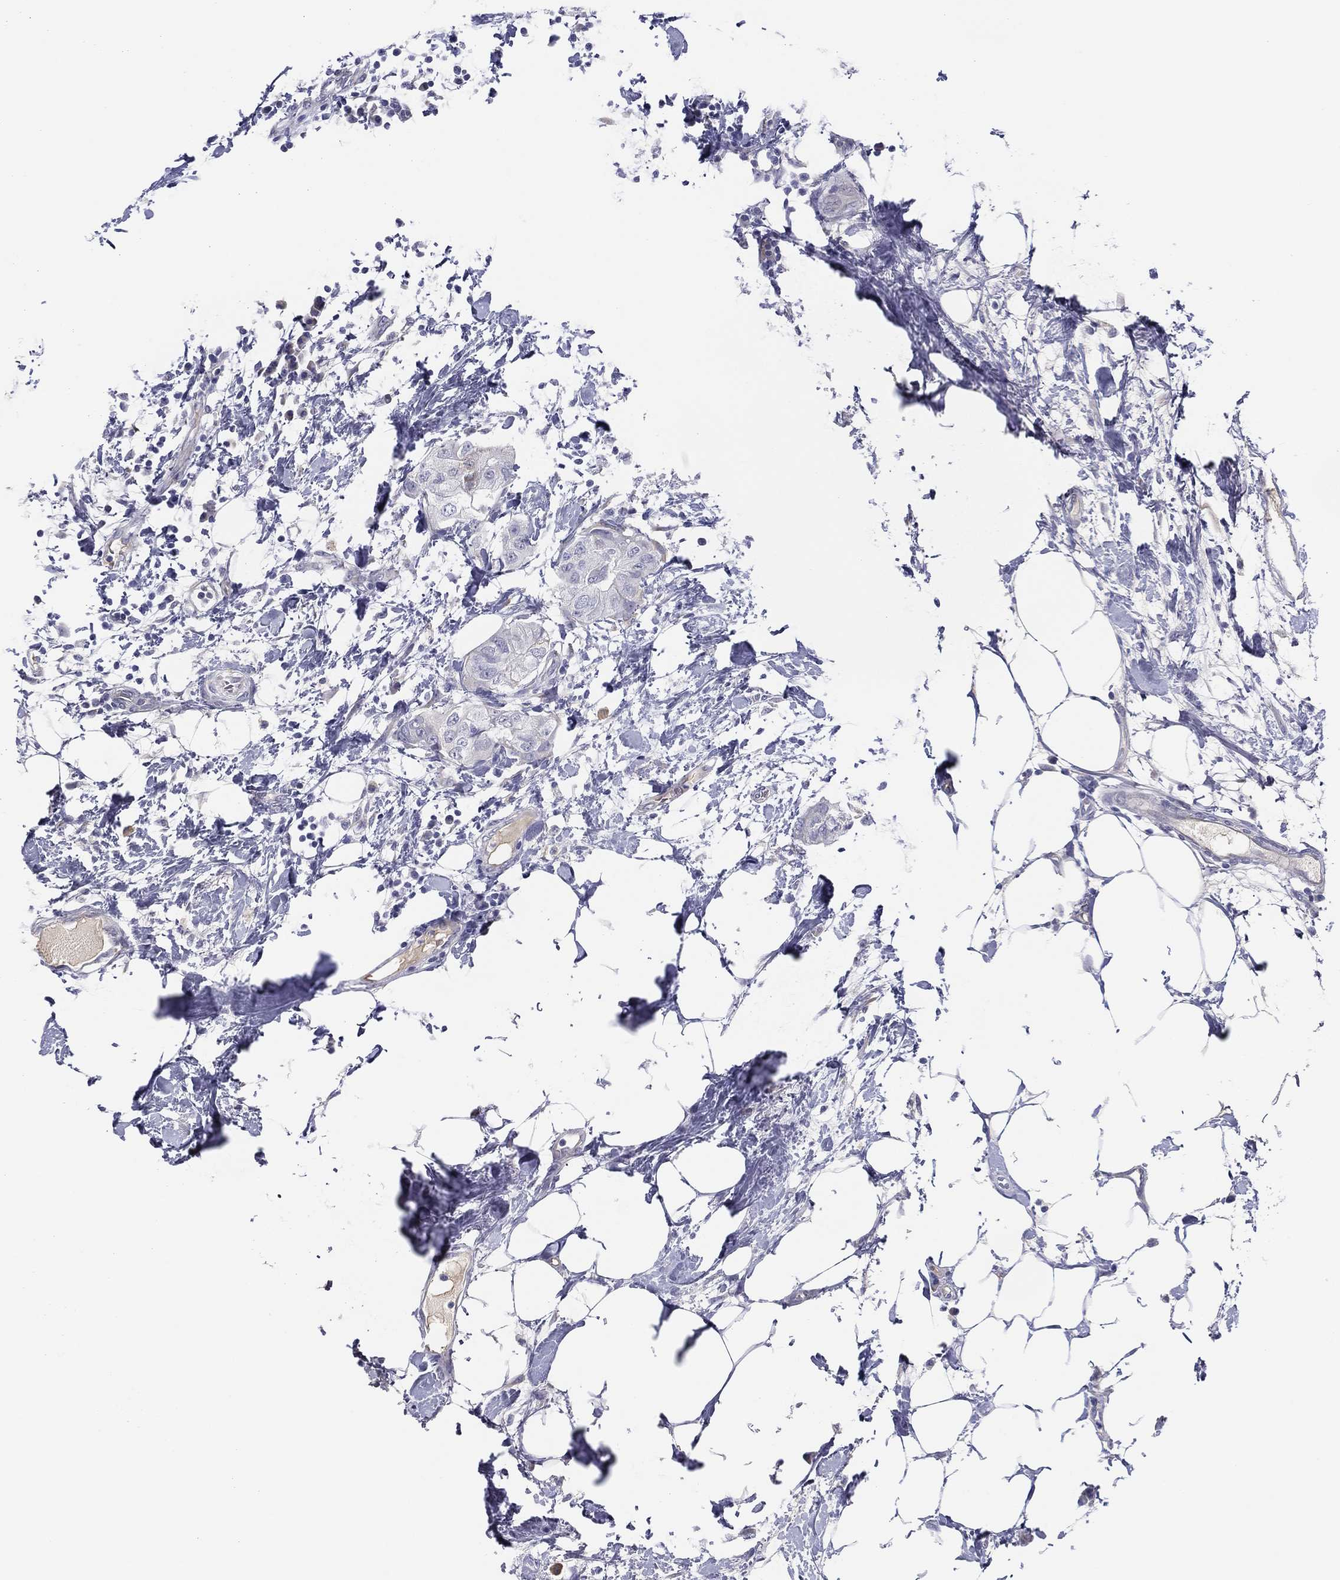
{"staining": {"intensity": "negative", "quantity": "none", "location": "none"}, "tissue": "breast cancer", "cell_type": "Tumor cells", "image_type": "cancer", "snomed": [{"axis": "morphology", "description": "Normal tissue, NOS"}, {"axis": "morphology", "description": "Duct carcinoma"}, {"axis": "topography", "description": "Breast"}], "caption": "High power microscopy photomicrograph of an immunohistochemistry (IHC) micrograph of breast cancer, revealing no significant positivity in tumor cells.", "gene": "MLF1", "patient": {"sex": "female", "age": 40}}